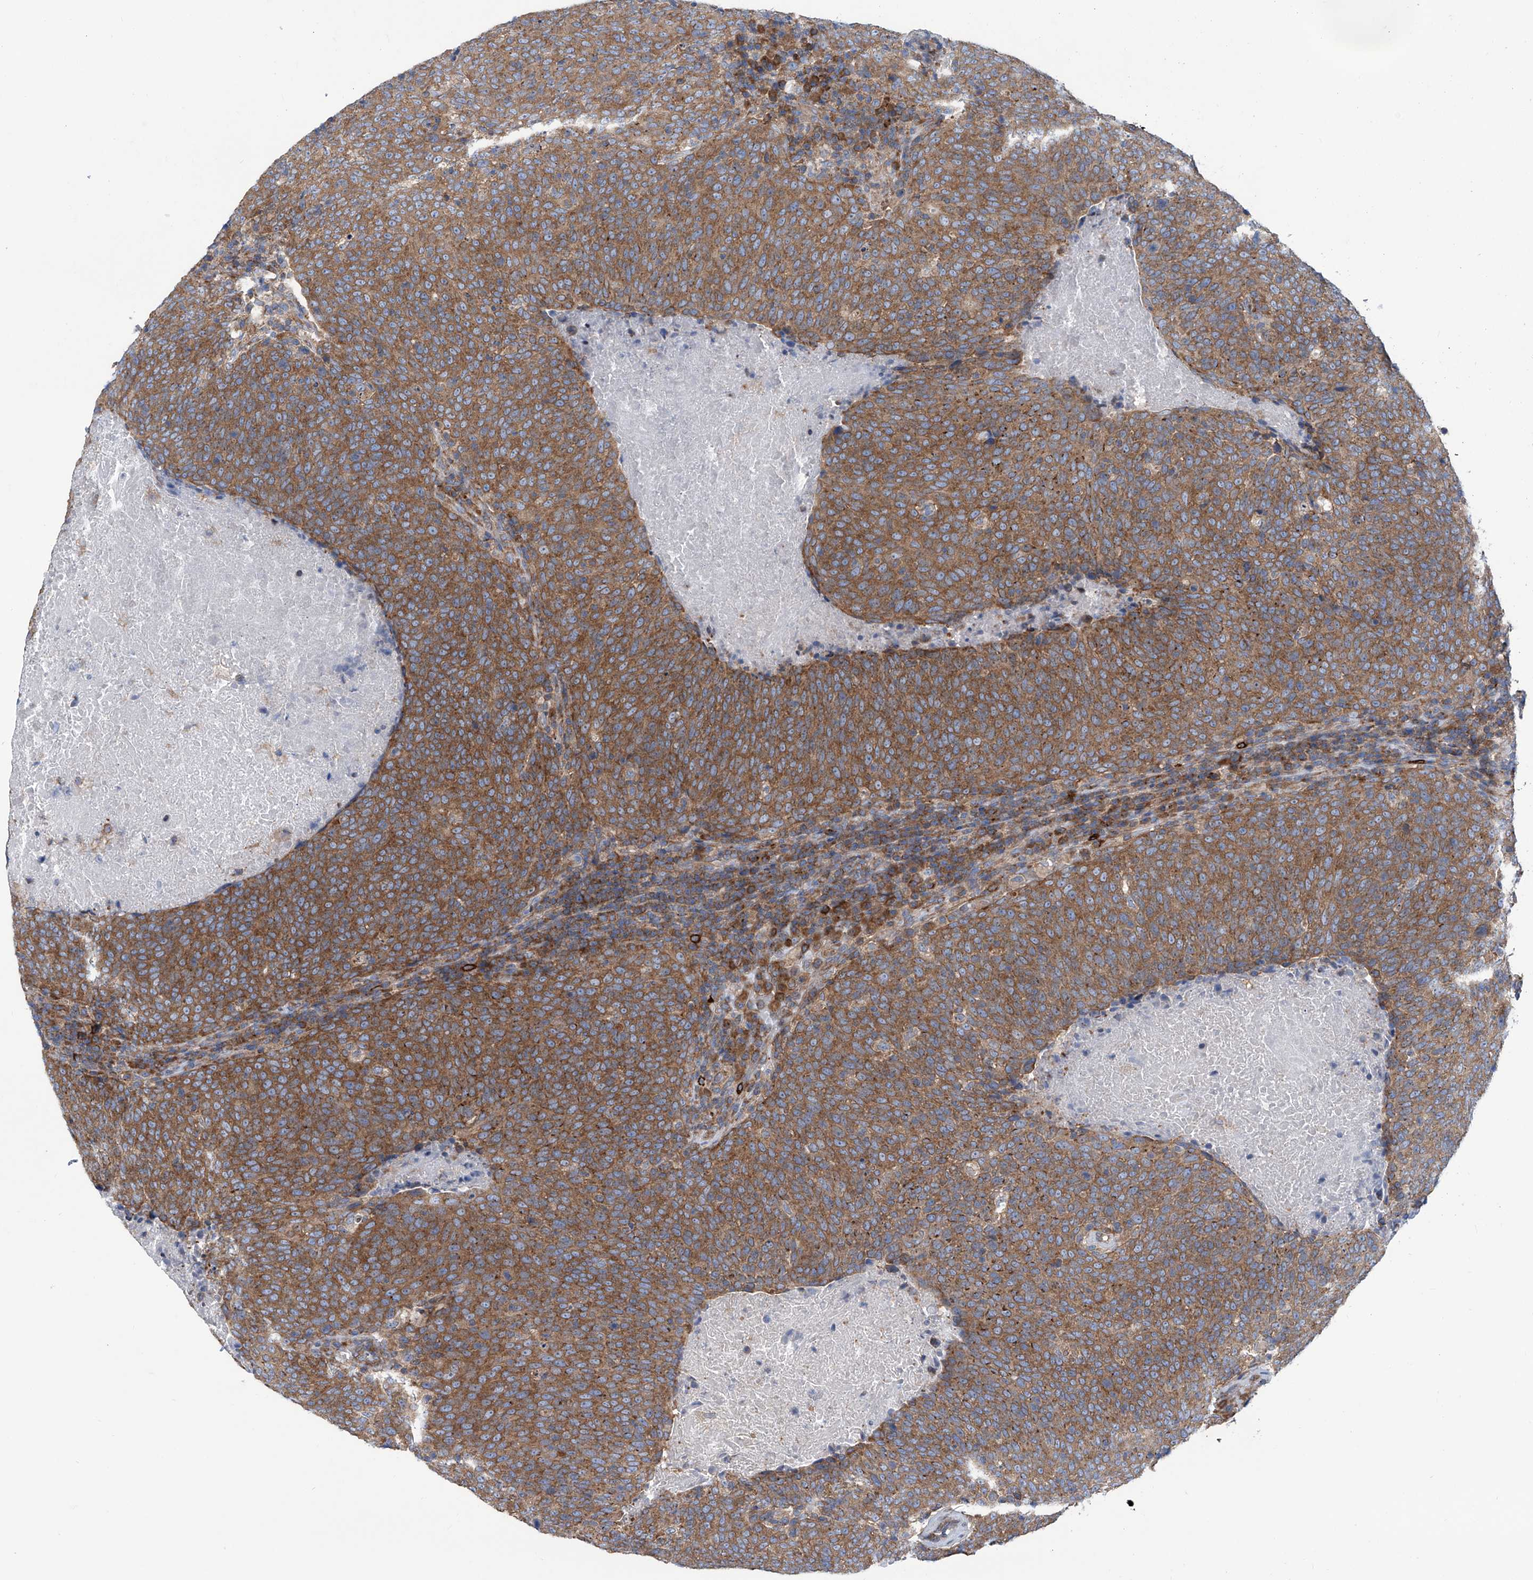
{"staining": {"intensity": "moderate", "quantity": ">75%", "location": "cytoplasmic/membranous"}, "tissue": "head and neck cancer", "cell_type": "Tumor cells", "image_type": "cancer", "snomed": [{"axis": "morphology", "description": "Squamous cell carcinoma, NOS"}, {"axis": "morphology", "description": "Squamous cell carcinoma, metastatic, NOS"}, {"axis": "topography", "description": "Lymph node"}, {"axis": "topography", "description": "Head-Neck"}], "caption": "High-power microscopy captured an immunohistochemistry micrograph of head and neck cancer, revealing moderate cytoplasmic/membranous positivity in approximately >75% of tumor cells.", "gene": "SENP2", "patient": {"sex": "male", "age": 62}}